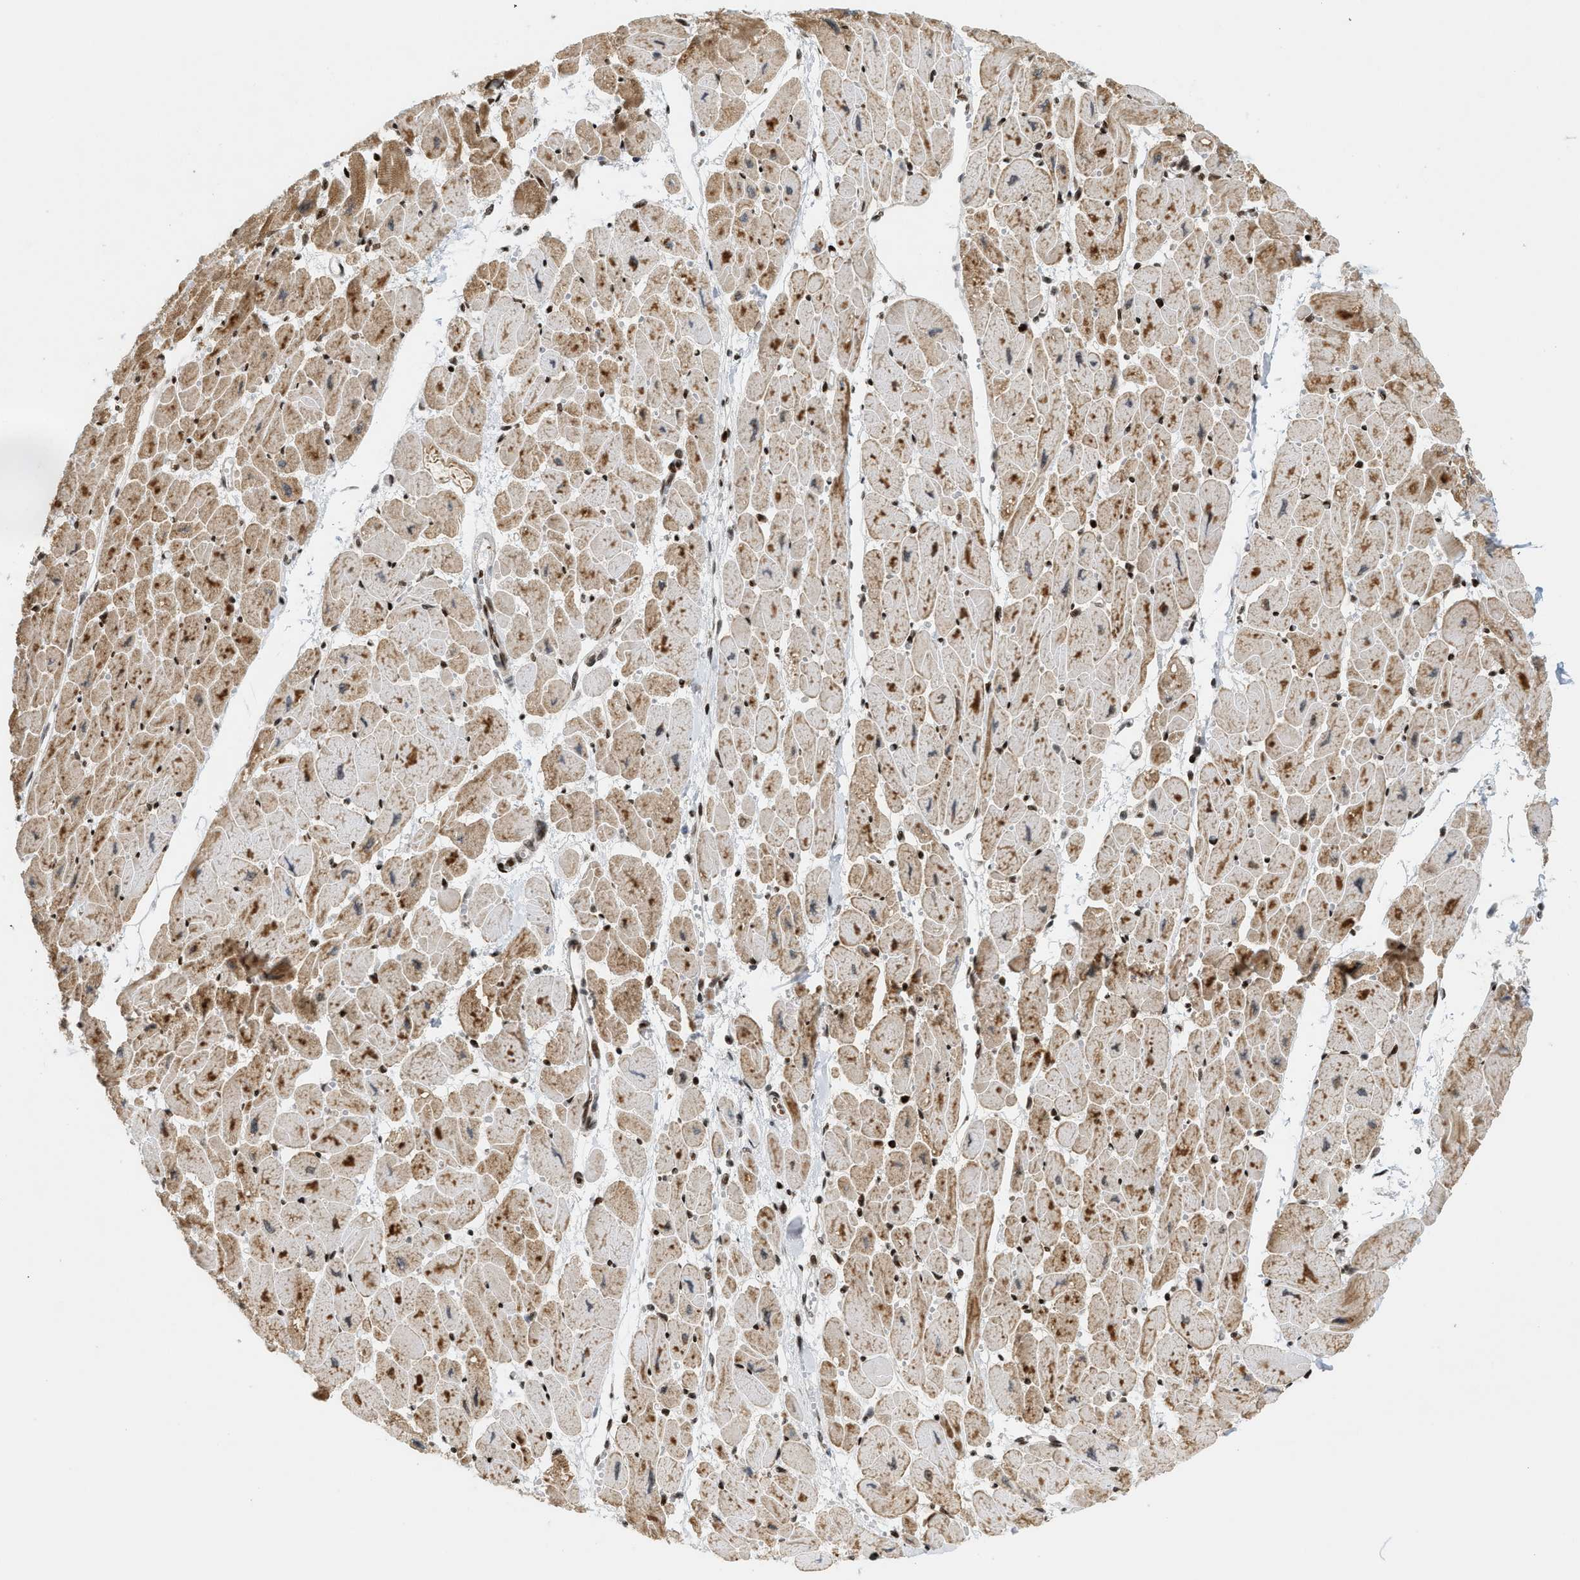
{"staining": {"intensity": "moderate", "quantity": "25%-75%", "location": "cytoplasmic/membranous,nuclear"}, "tissue": "heart muscle", "cell_type": "Cardiomyocytes", "image_type": "normal", "snomed": [{"axis": "morphology", "description": "Normal tissue, NOS"}, {"axis": "topography", "description": "Heart"}], "caption": "Approximately 25%-75% of cardiomyocytes in normal heart muscle display moderate cytoplasmic/membranous,nuclear protein positivity as visualized by brown immunohistochemical staining.", "gene": "ZNF22", "patient": {"sex": "female", "age": 54}}